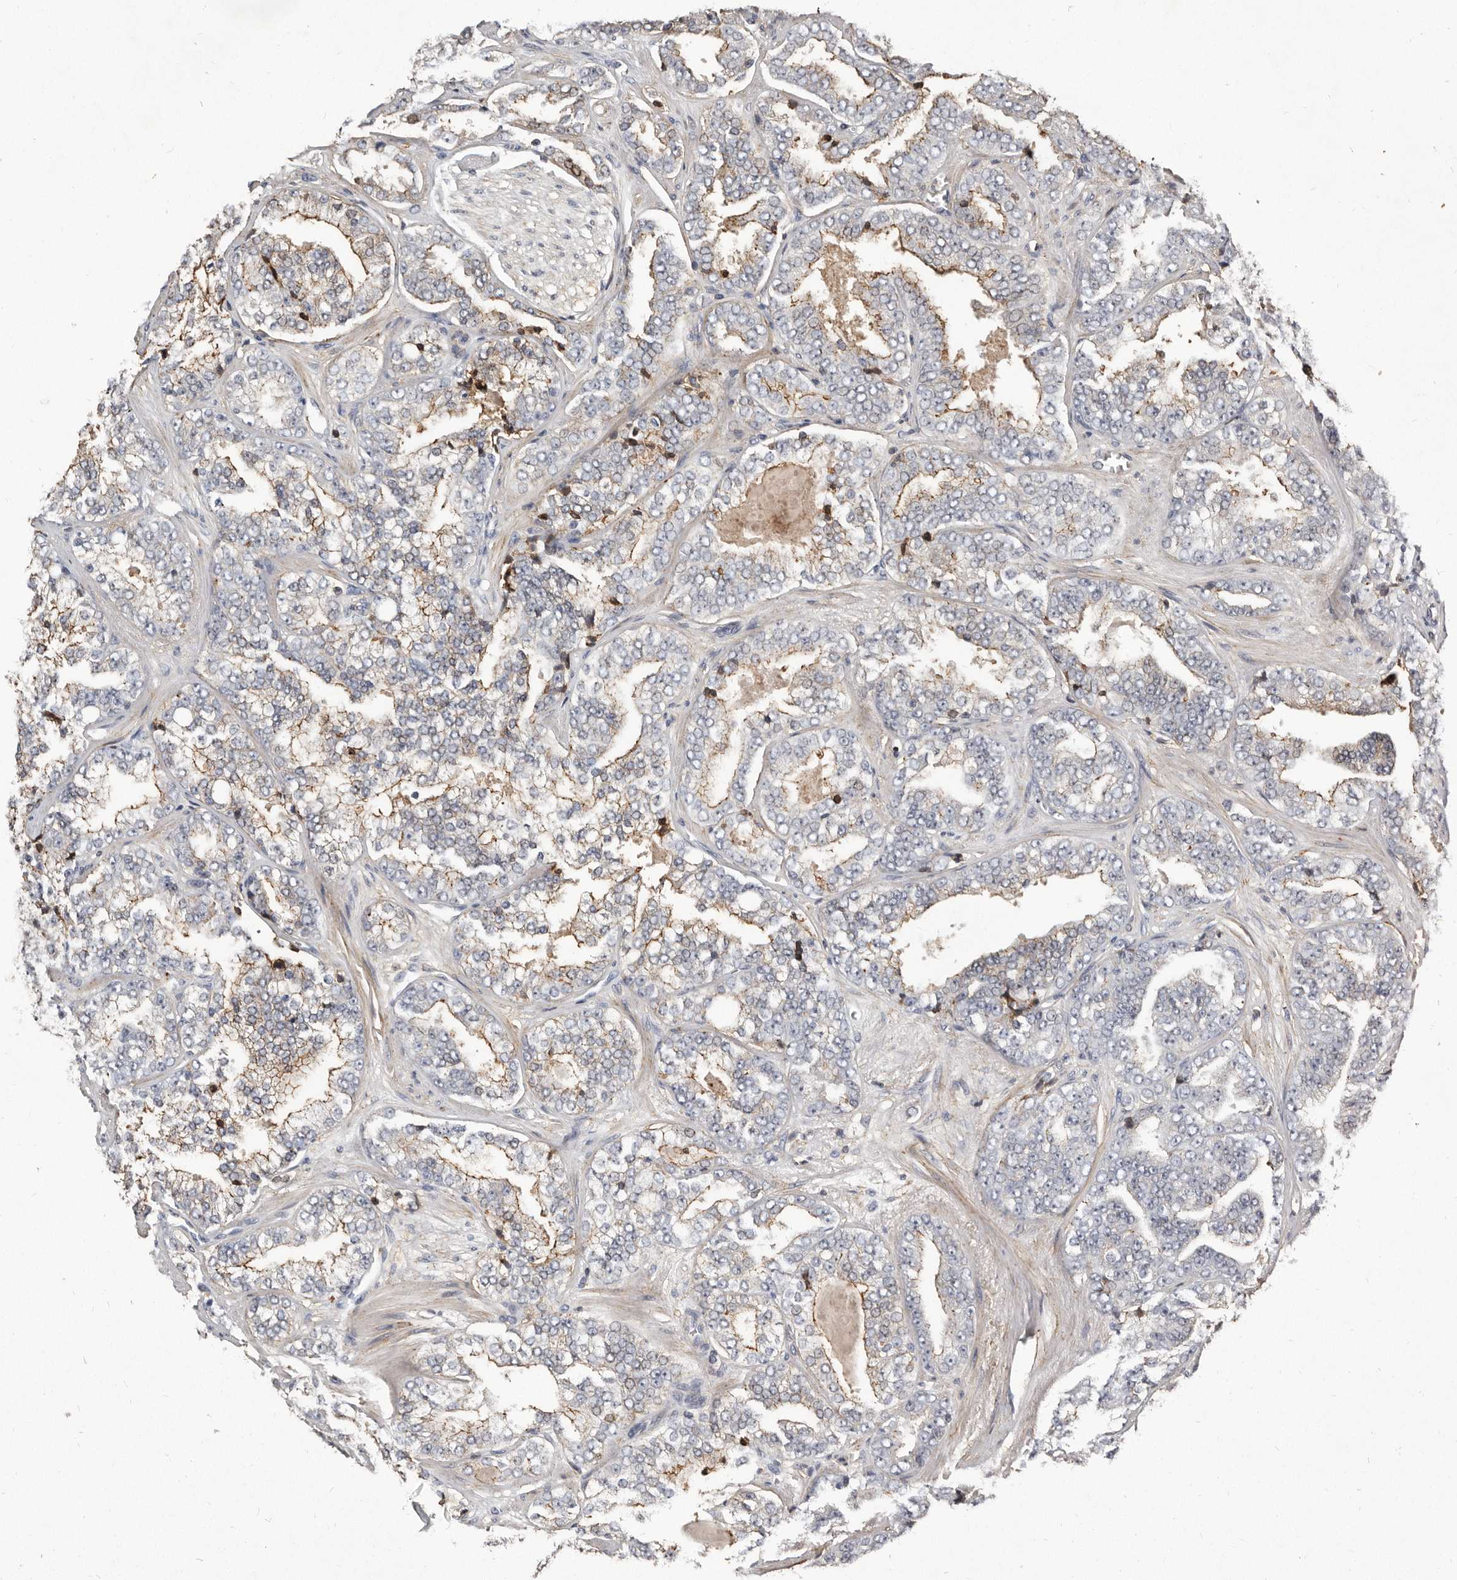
{"staining": {"intensity": "moderate", "quantity": "25%-75%", "location": "cytoplasmic/membranous"}, "tissue": "prostate cancer", "cell_type": "Tumor cells", "image_type": "cancer", "snomed": [{"axis": "morphology", "description": "Adenocarcinoma, High grade"}, {"axis": "topography", "description": "Prostate"}], "caption": "Immunohistochemical staining of human prostate cancer (high-grade adenocarcinoma) shows medium levels of moderate cytoplasmic/membranous positivity in about 25%-75% of tumor cells.", "gene": "KIF26B", "patient": {"sex": "male", "age": 71}}